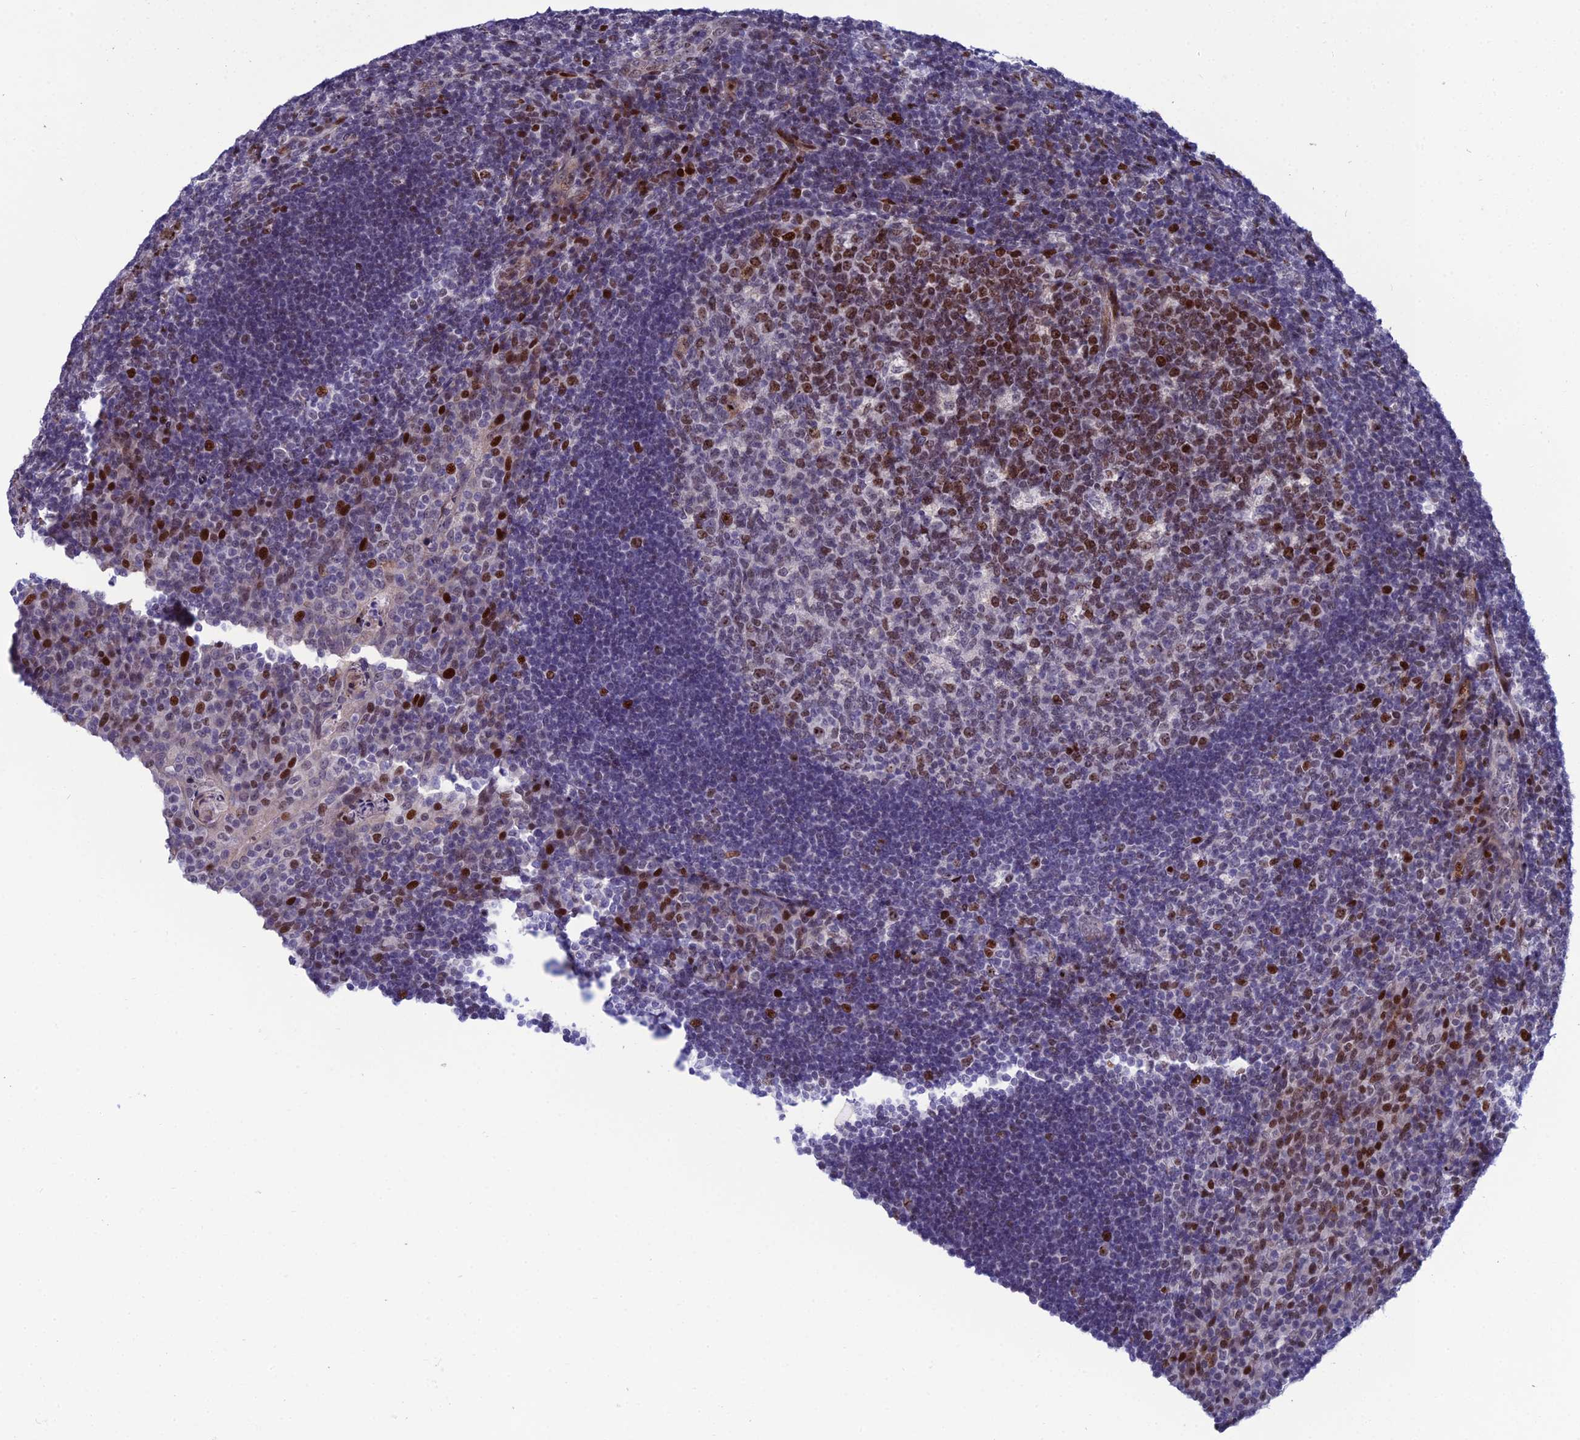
{"staining": {"intensity": "moderate", "quantity": "25%-75%", "location": "nuclear"}, "tissue": "tonsil", "cell_type": "Germinal center cells", "image_type": "normal", "snomed": [{"axis": "morphology", "description": "Normal tissue, NOS"}, {"axis": "topography", "description": "Tonsil"}], "caption": "About 25%-75% of germinal center cells in benign human tonsil reveal moderate nuclear protein expression as visualized by brown immunohistochemical staining.", "gene": "TAF9B", "patient": {"sex": "male", "age": 17}}